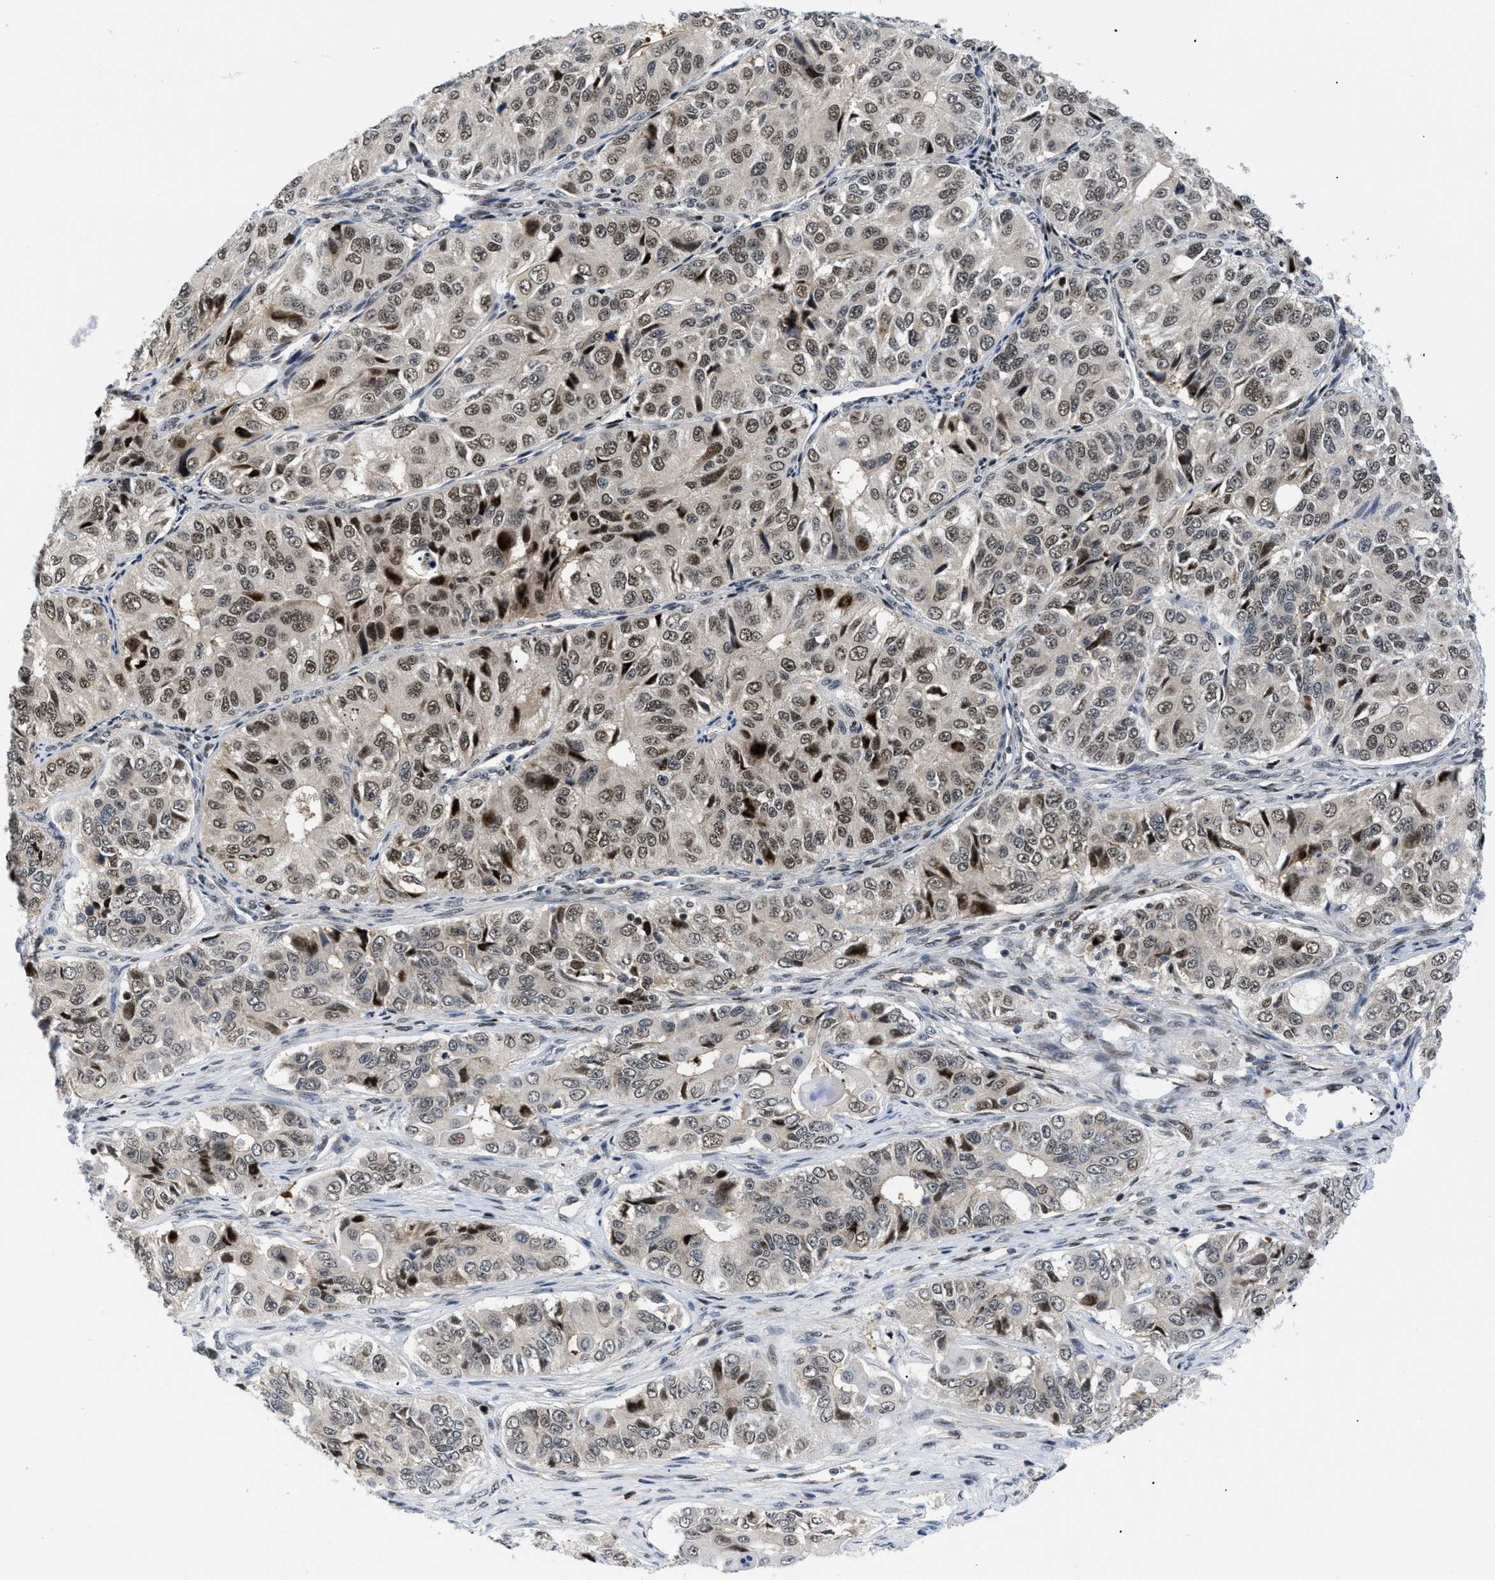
{"staining": {"intensity": "moderate", "quantity": ">75%", "location": "nuclear"}, "tissue": "ovarian cancer", "cell_type": "Tumor cells", "image_type": "cancer", "snomed": [{"axis": "morphology", "description": "Carcinoma, endometroid"}, {"axis": "topography", "description": "Ovary"}], "caption": "Moderate nuclear expression is present in about >75% of tumor cells in ovarian cancer.", "gene": "SLC29A2", "patient": {"sex": "female", "age": 51}}